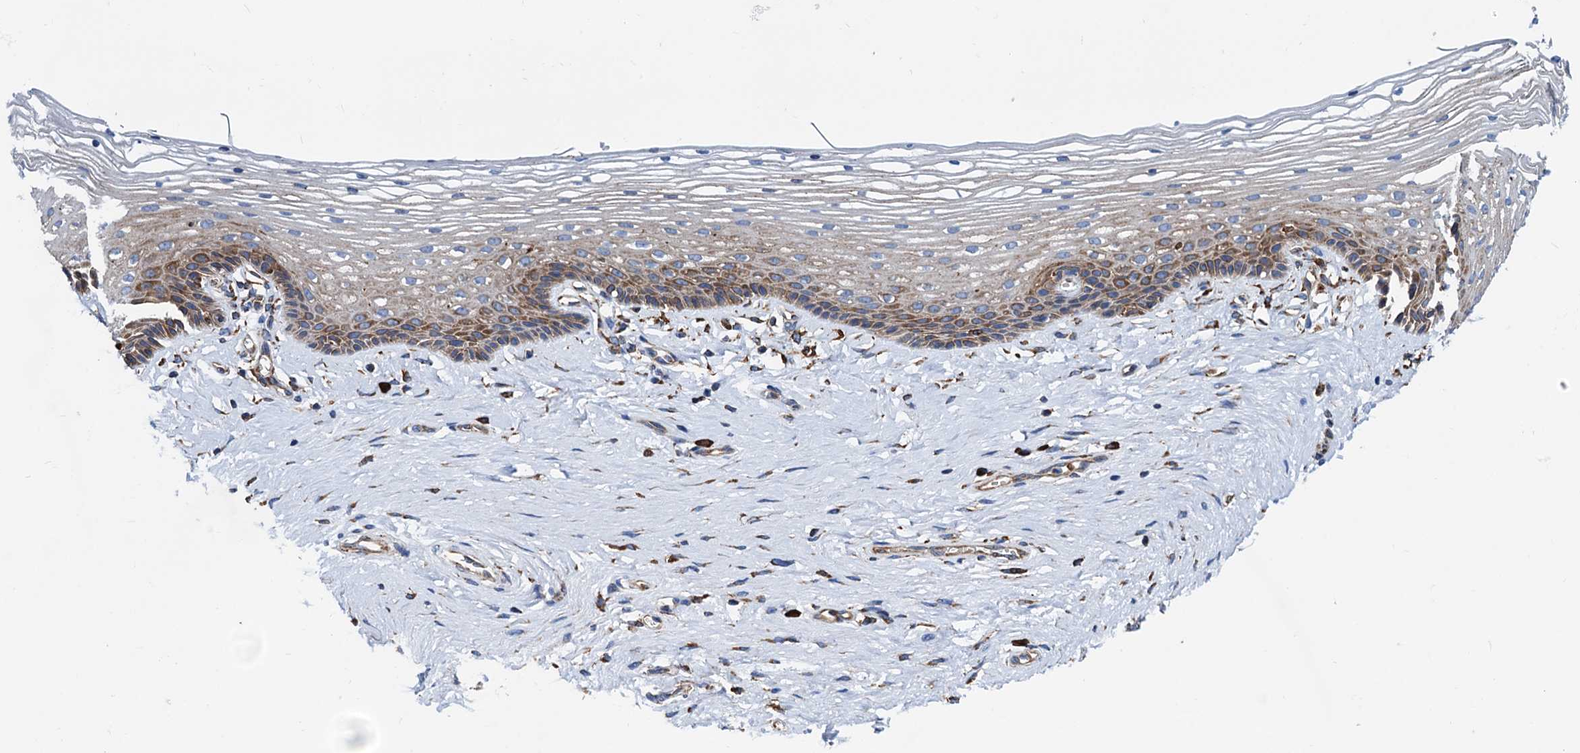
{"staining": {"intensity": "moderate", "quantity": ">75%", "location": "cytoplasmic/membranous"}, "tissue": "vagina", "cell_type": "Squamous epithelial cells", "image_type": "normal", "snomed": [{"axis": "morphology", "description": "Normal tissue, NOS"}, {"axis": "topography", "description": "Vagina"}], "caption": "Moderate cytoplasmic/membranous staining is seen in approximately >75% of squamous epithelial cells in benign vagina.", "gene": "HSPA5", "patient": {"sex": "female", "age": 46}}